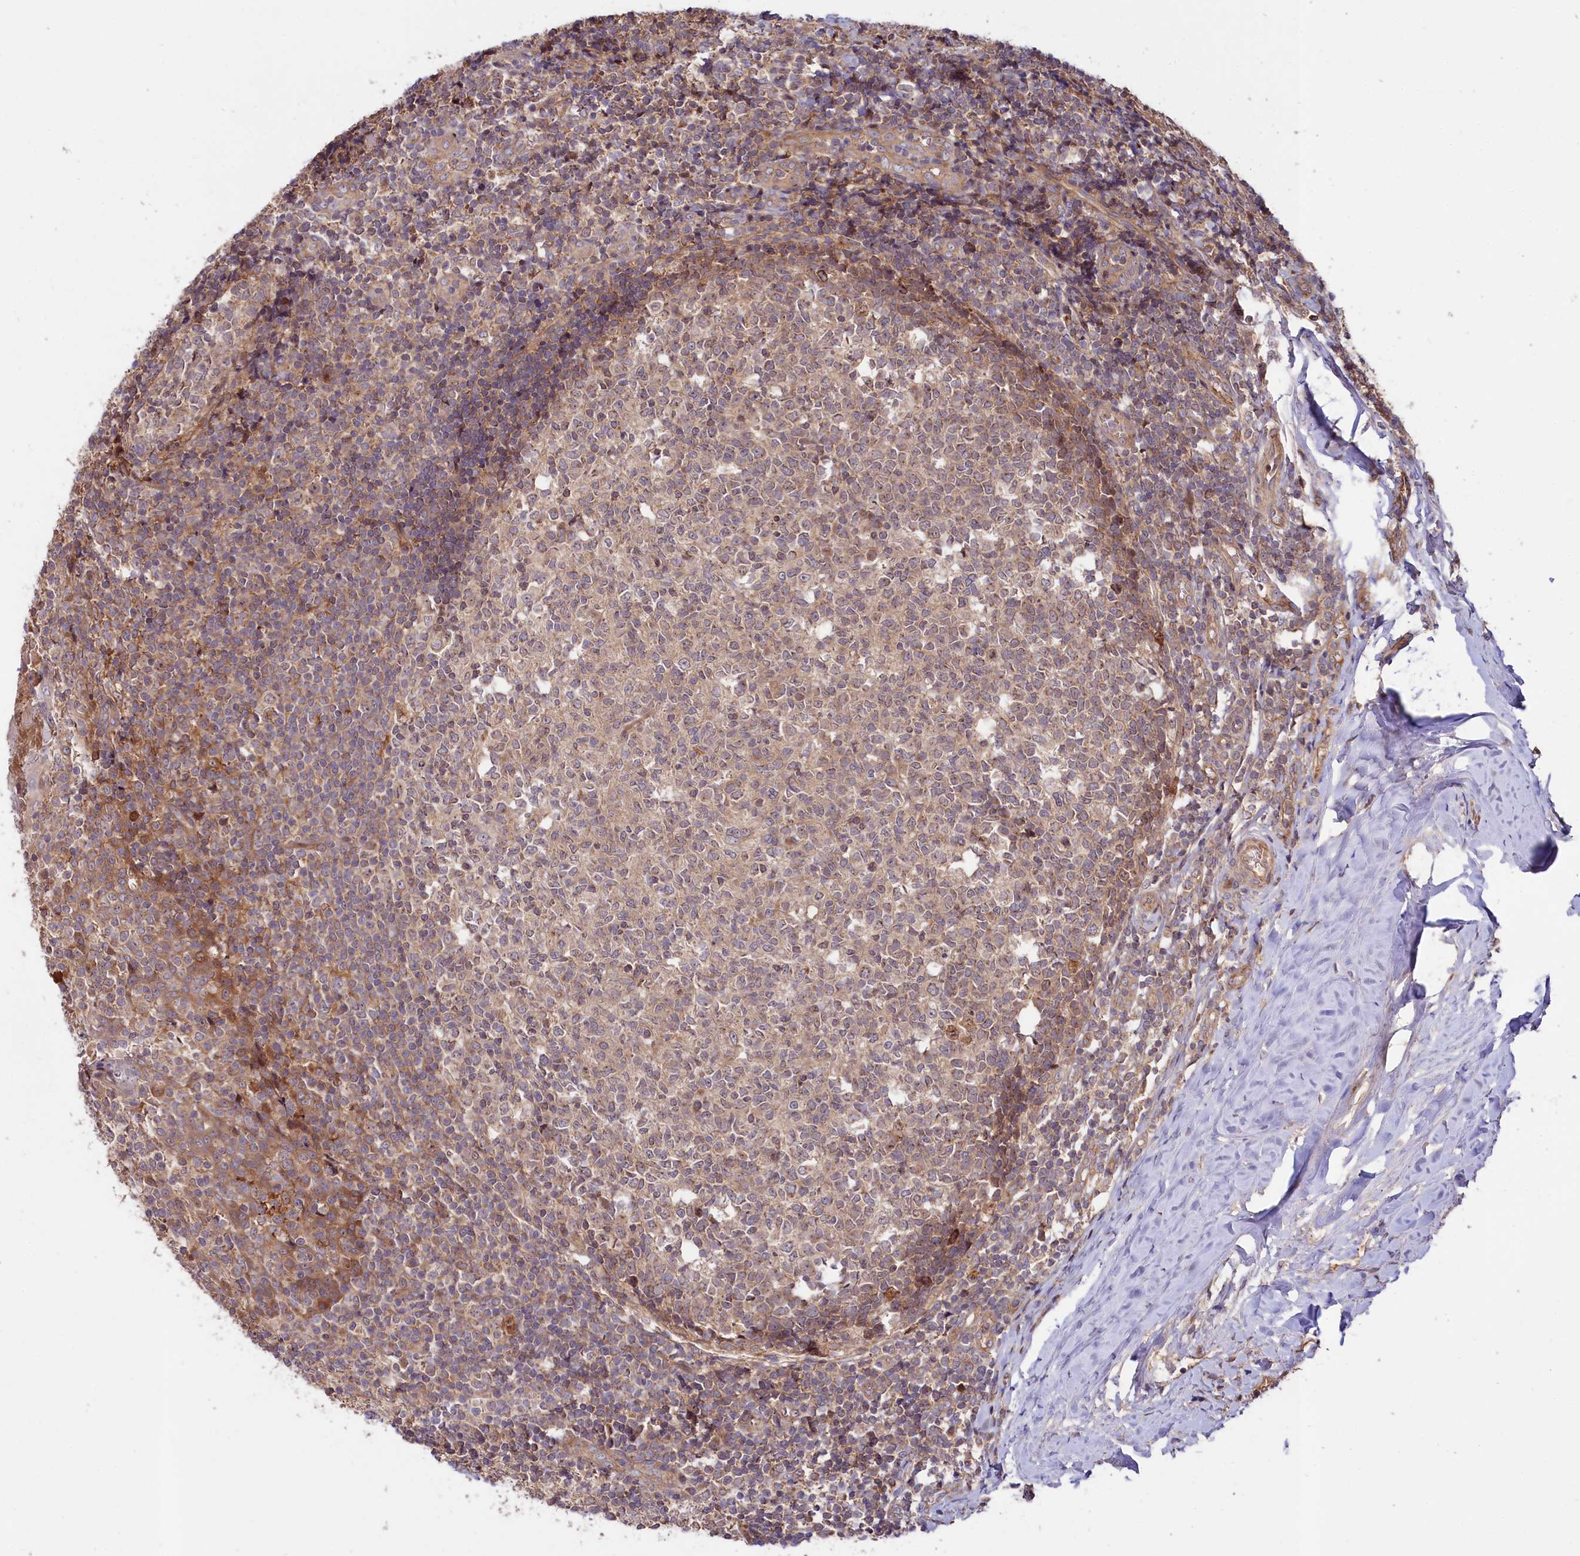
{"staining": {"intensity": "moderate", "quantity": "25%-75%", "location": "cytoplasmic/membranous"}, "tissue": "tonsil", "cell_type": "Germinal center cells", "image_type": "normal", "snomed": [{"axis": "morphology", "description": "Normal tissue, NOS"}, {"axis": "topography", "description": "Tonsil"}], "caption": "This photomicrograph reveals IHC staining of benign human tonsil, with medium moderate cytoplasmic/membranous positivity in about 25%-75% of germinal center cells.", "gene": "NEDD1", "patient": {"sex": "female", "age": 19}}